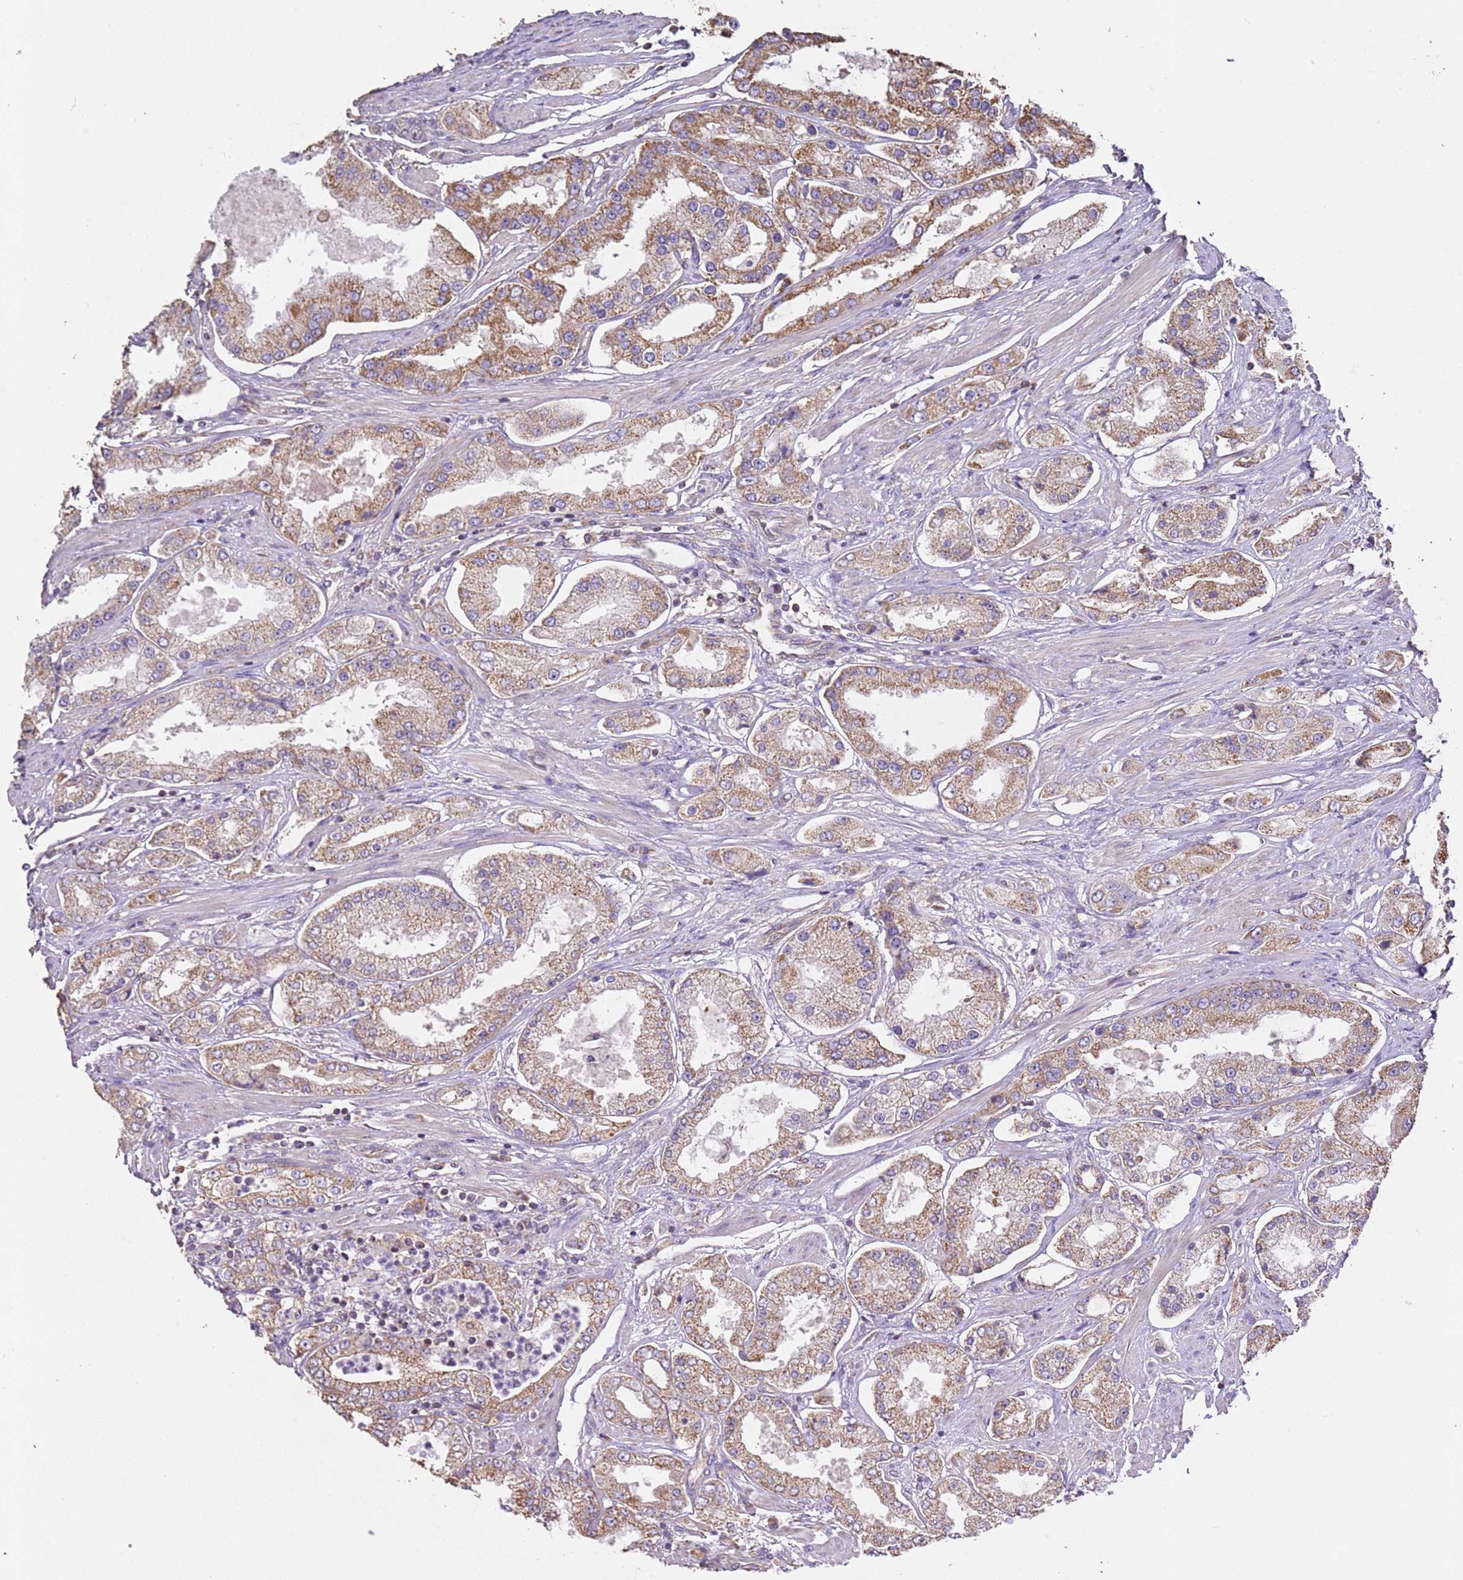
{"staining": {"intensity": "moderate", "quantity": ">75%", "location": "cytoplasmic/membranous"}, "tissue": "prostate cancer", "cell_type": "Tumor cells", "image_type": "cancer", "snomed": [{"axis": "morphology", "description": "Adenocarcinoma, High grade"}, {"axis": "topography", "description": "Prostate"}], "caption": "IHC of high-grade adenocarcinoma (prostate) reveals medium levels of moderate cytoplasmic/membranous staining in about >75% of tumor cells.", "gene": "DOCK9", "patient": {"sex": "male", "age": 69}}